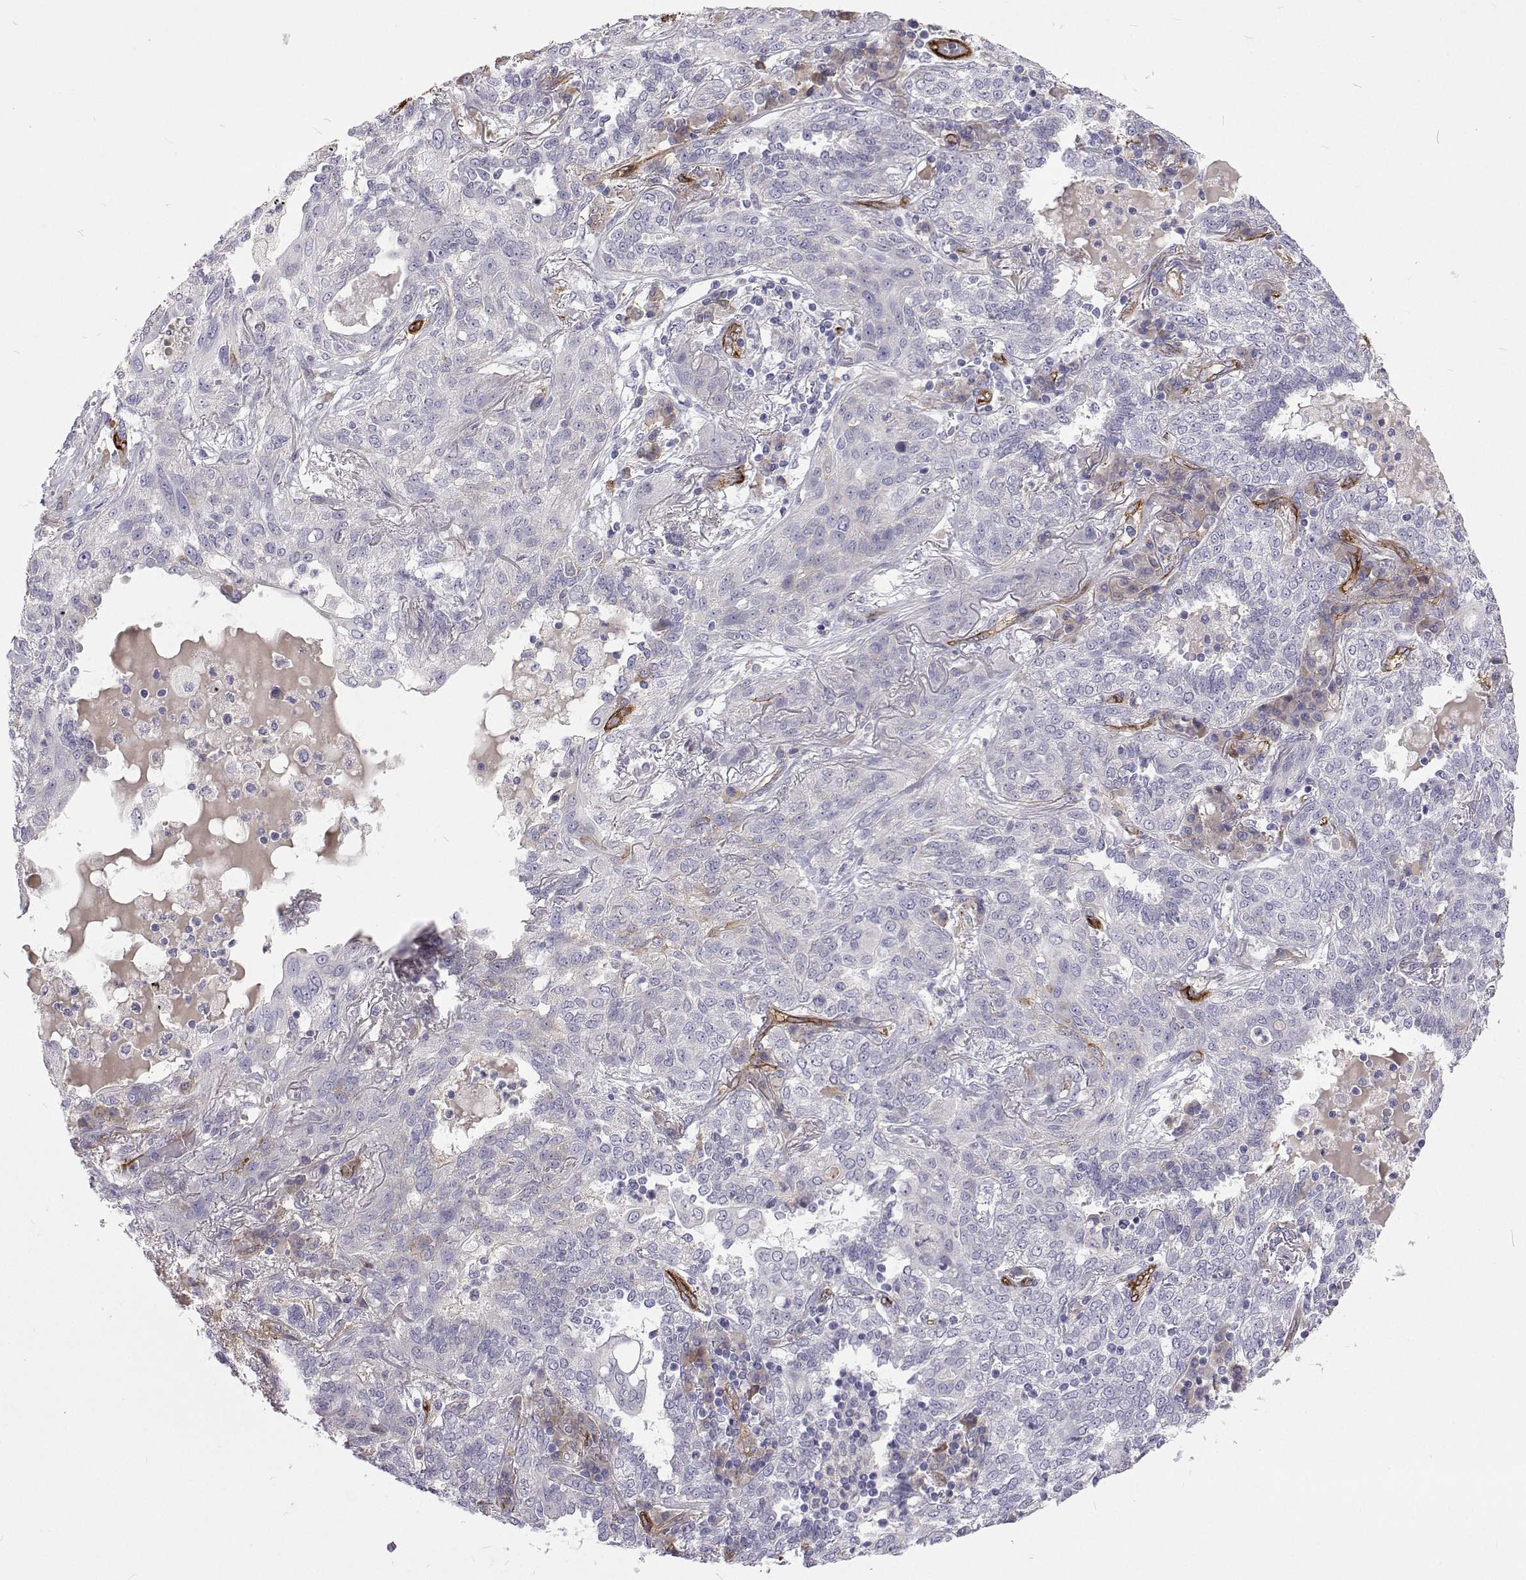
{"staining": {"intensity": "negative", "quantity": "none", "location": "none"}, "tissue": "lung cancer", "cell_type": "Tumor cells", "image_type": "cancer", "snomed": [{"axis": "morphology", "description": "Squamous cell carcinoma, NOS"}, {"axis": "topography", "description": "Lung"}], "caption": "IHC image of neoplastic tissue: human lung squamous cell carcinoma stained with DAB exhibits no significant protein staining in tumor cells.", "gene": "NPR3", "patient": {"sex": "female", "age": 70}}